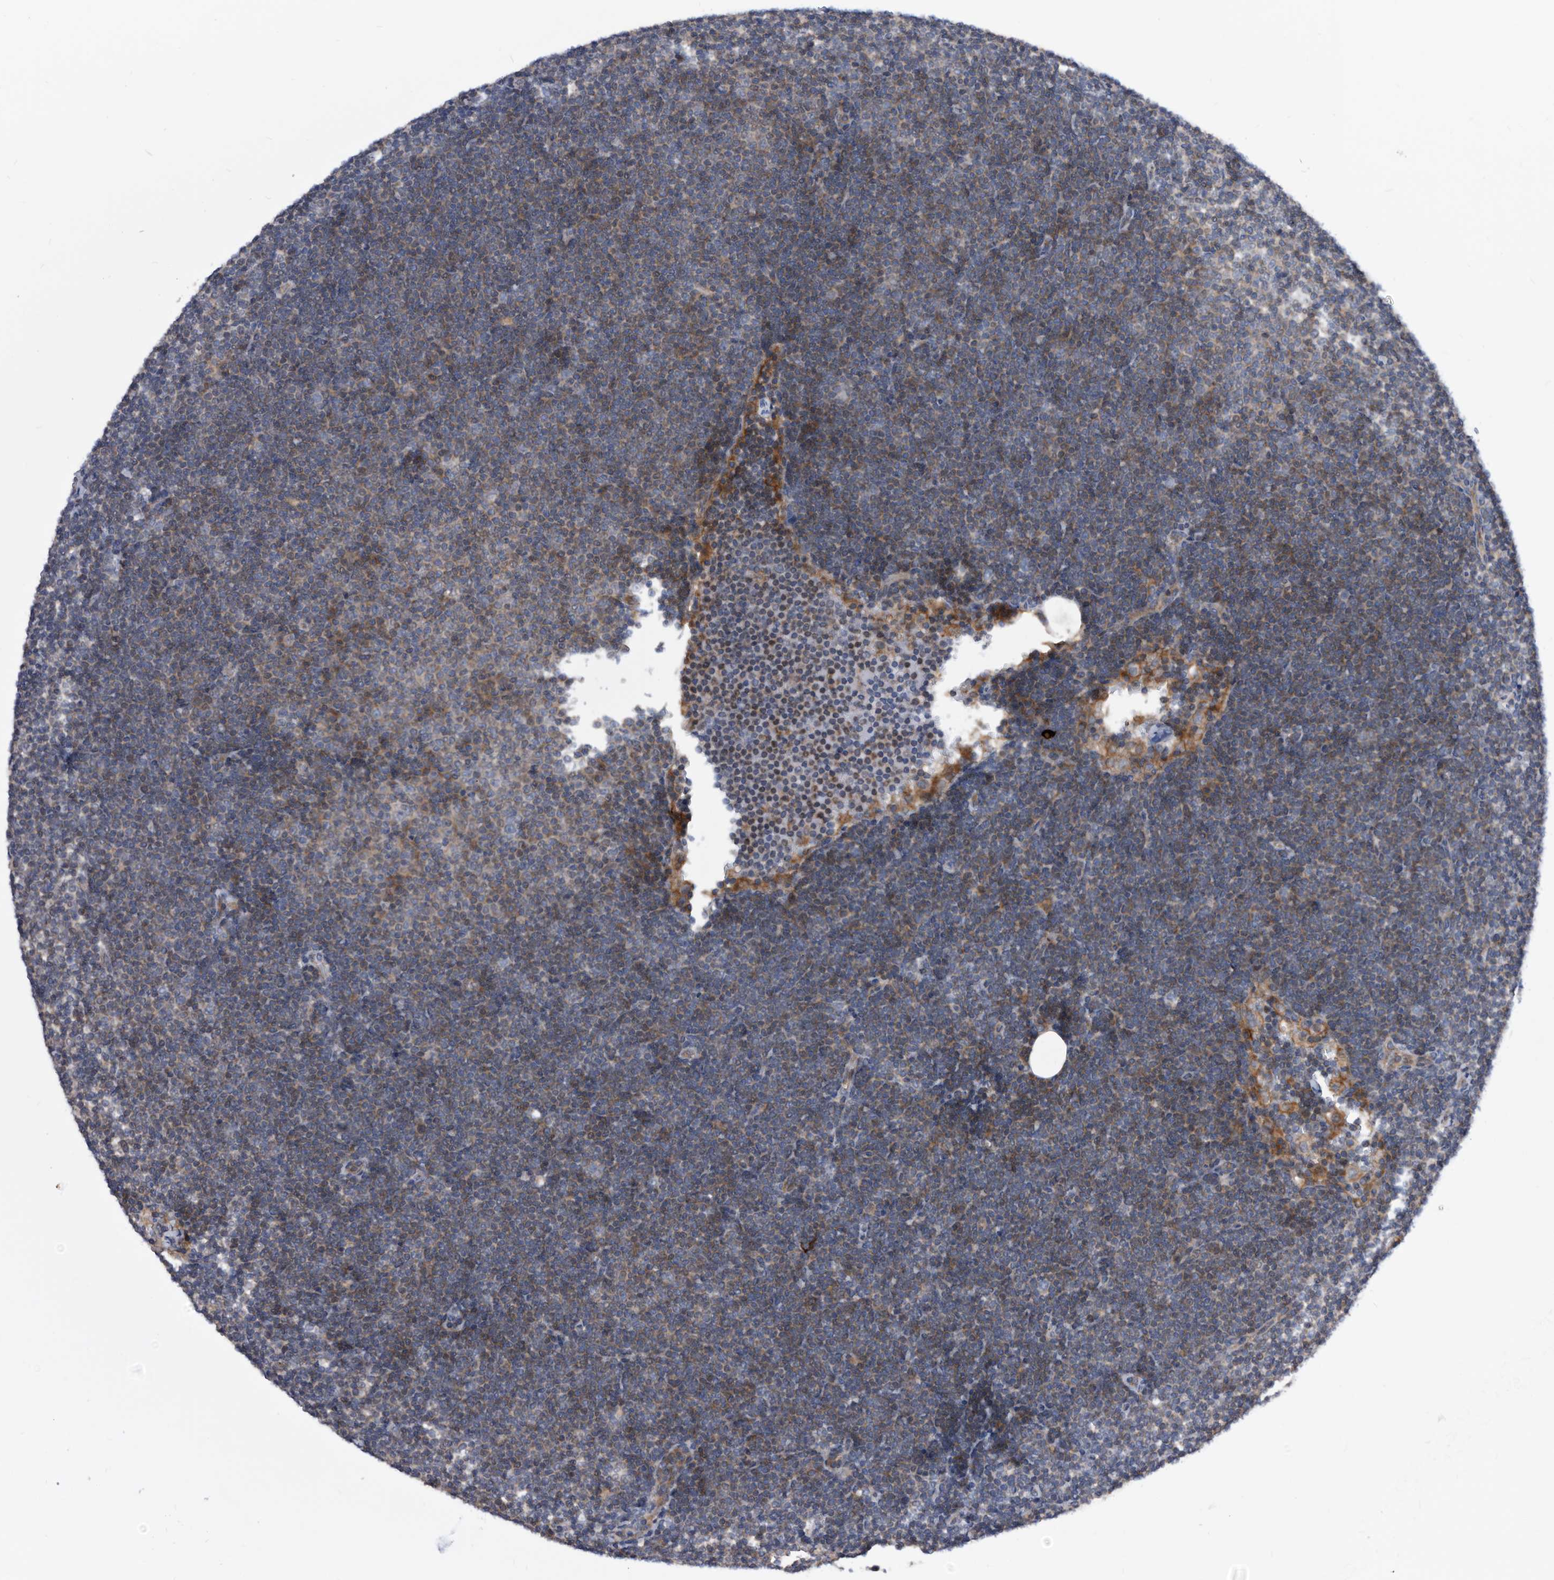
{"staining": {"intensity": "weak", "quantity": "25%-75%", "location": "cytoplasmic/membranous"}, "tissue": "lymphoma", "cell_type": "Tumor cells", "image_type": "cancer", "snomed": [{"axis": "morphology", "description": "Malignant lymphoma, non-Hodgkin's type, Low grade"}, {"axis": "topography", "description": "Lymph node"}], "caption": "Malignant lymphoma, non-Hodgkin's type (low-grade) stained with a brown dye shows weak cytoplasmic/membranous positive staining in approximately 25%-75% of tumor cells.", "gene": "BAIAP3", "patient": {"sex": "female", "age": 53}}